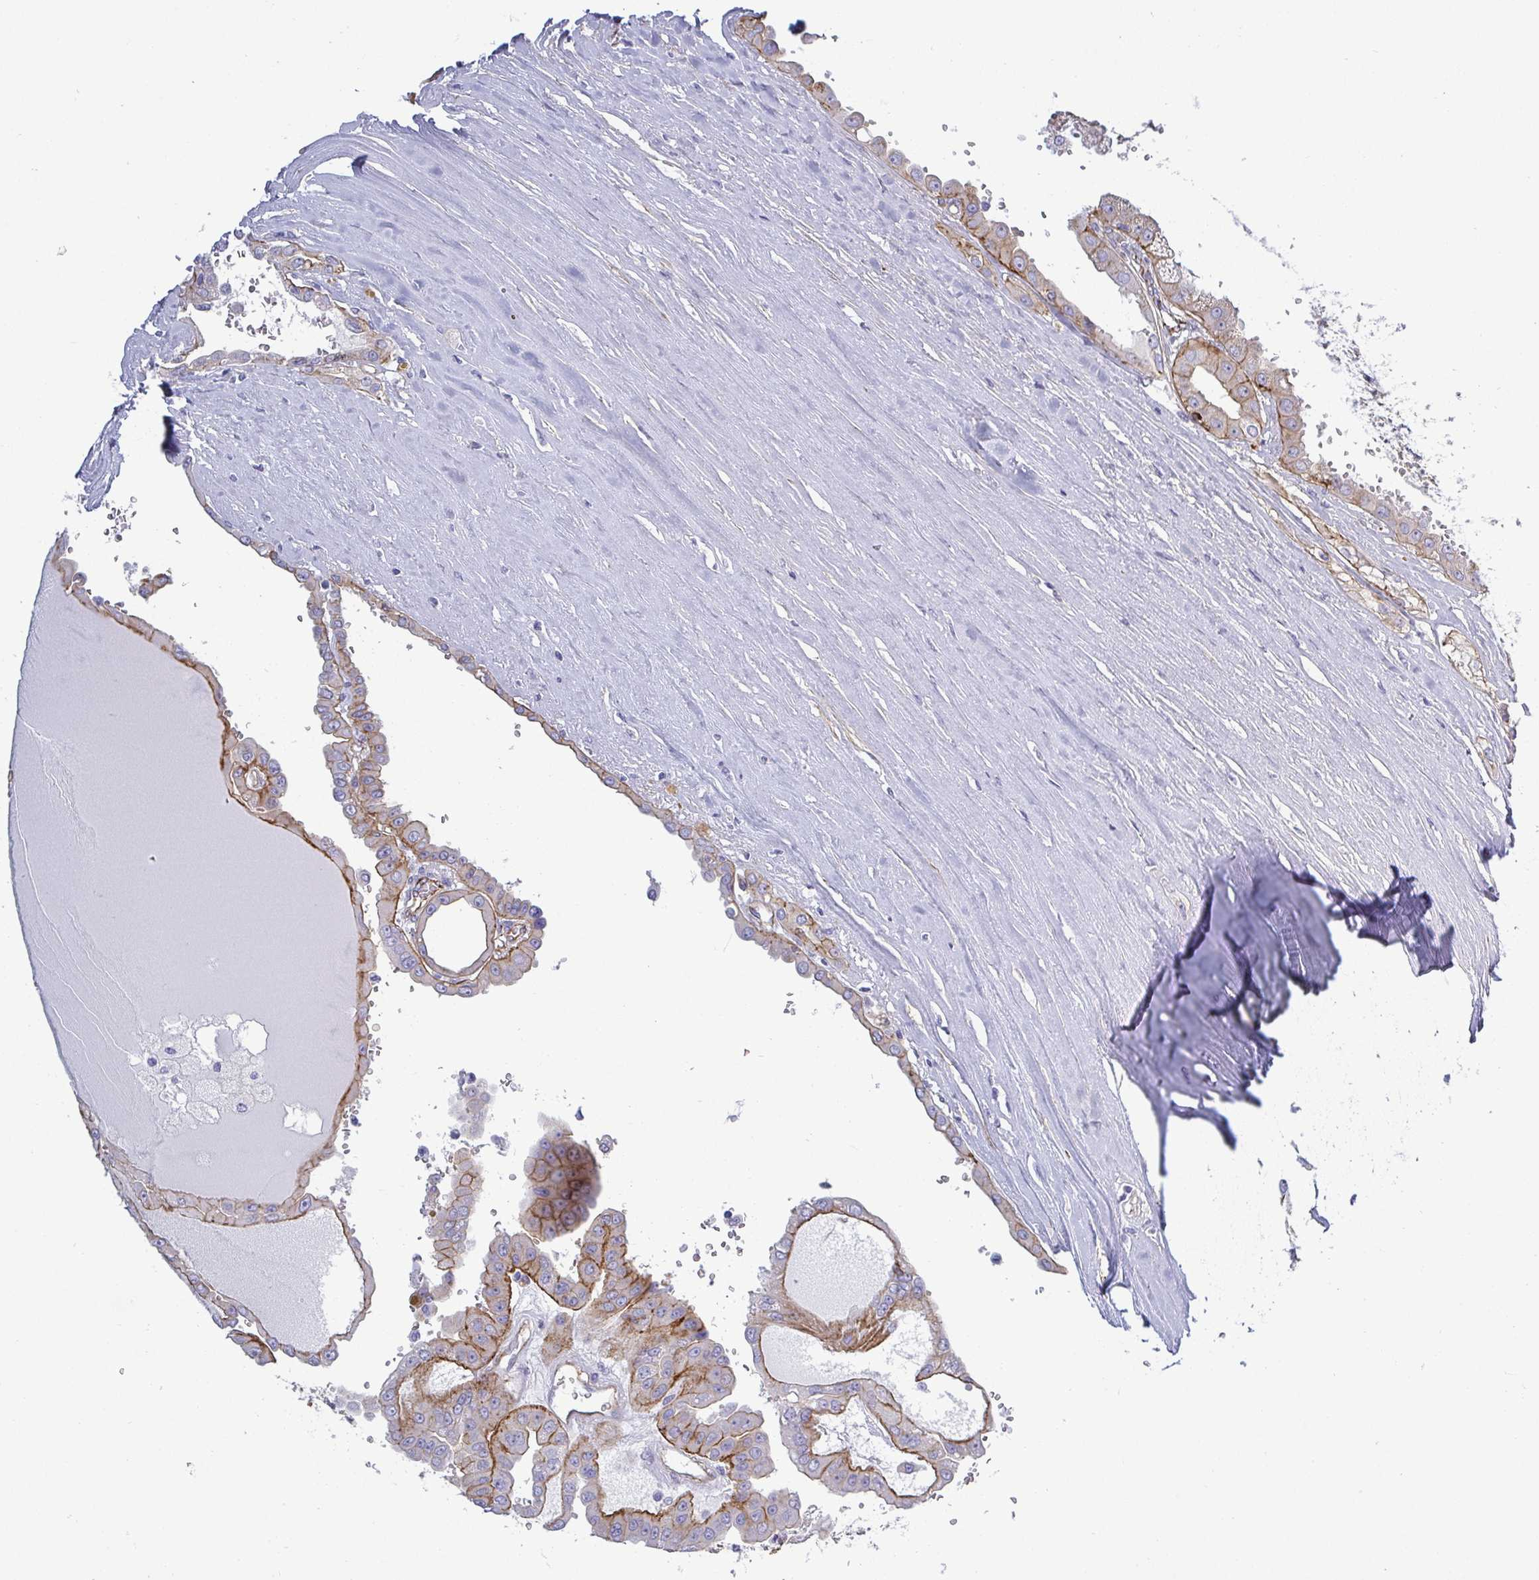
{"staining": {"intensity": "moderate", "quantity": "25%-75%", "location": "cytoplasmic/membranous"}, "tissue": "renal cancer", "cell_type": "Tumor cells", "image_type": "cancer", "snomed": [{"axis": "morphology", "description": "Adenocarcinoma, NOS"}, {"axis": "topography", "description": "Kidney"}], "caption": "This image exhibits immunohistochemistry (IHC) staining of human renal cancer, with medium moderate cytoplasmic/membranous expression in approximately 25%-75% of tumor cells.", "gene": "LIMA1", "patient": {"sex": "male", "age": 58}}